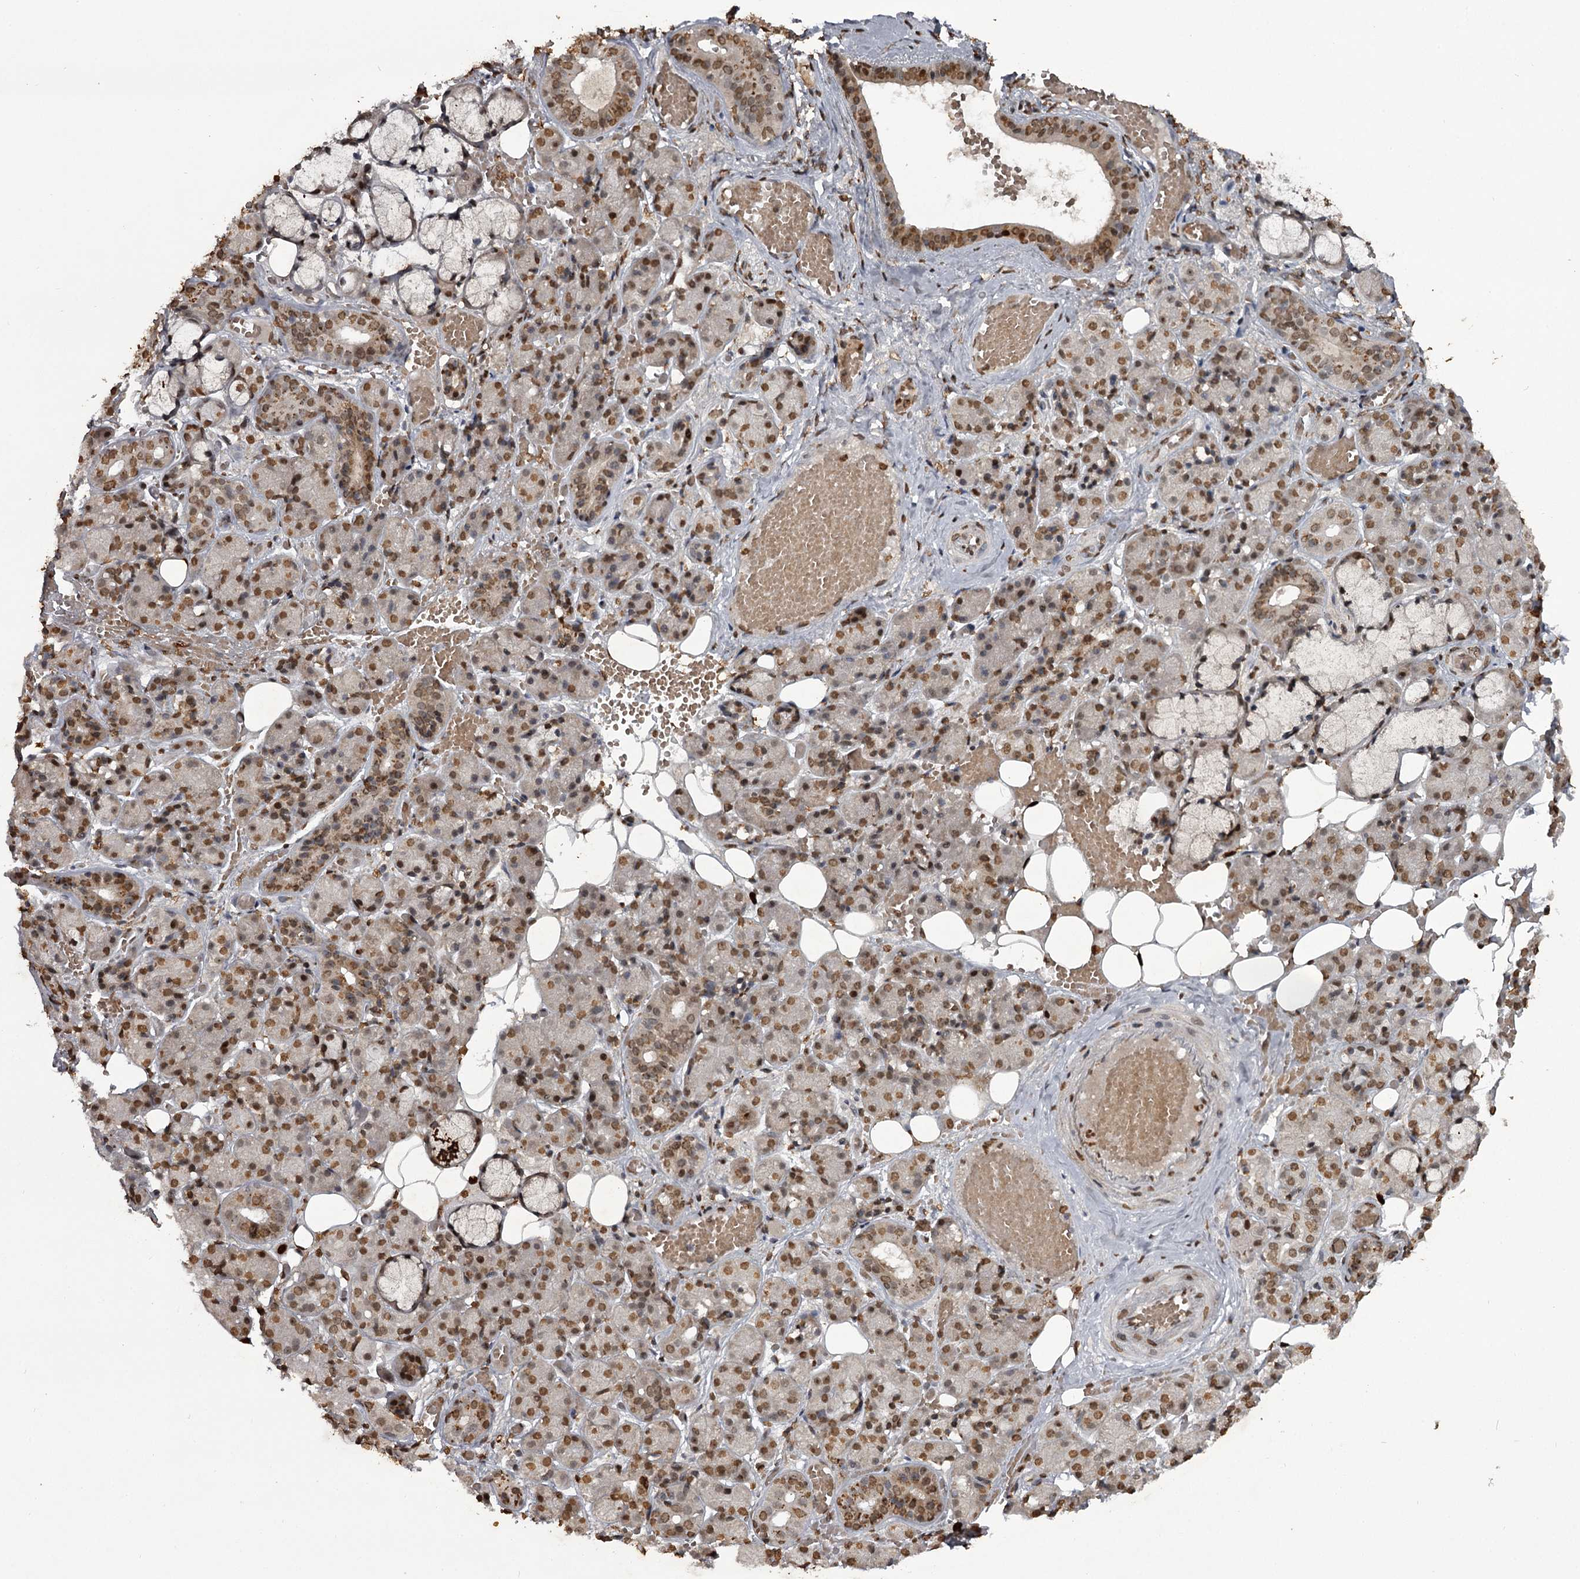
{"staining": {"intensity": "moderate", "quantity": ">75%", "location": "nuclear"}, "tissue": "salivary gland", "cell_type": "Glandular cells", "image_type": "normal", "snomed": [{"axis": "morphology", "description": "Normal tissue, NOS"}, {"axis": "topography", "description": "Salivary gland"}], "caption": "A brown stain labels moderate nuclear expression of a protein in glandular cells of benign human salivary gland. (Brightfield microscopy of DAB IHC at high magnification).", "gene": "THYN1", "patient": {"sex": "male", "age": 63}}